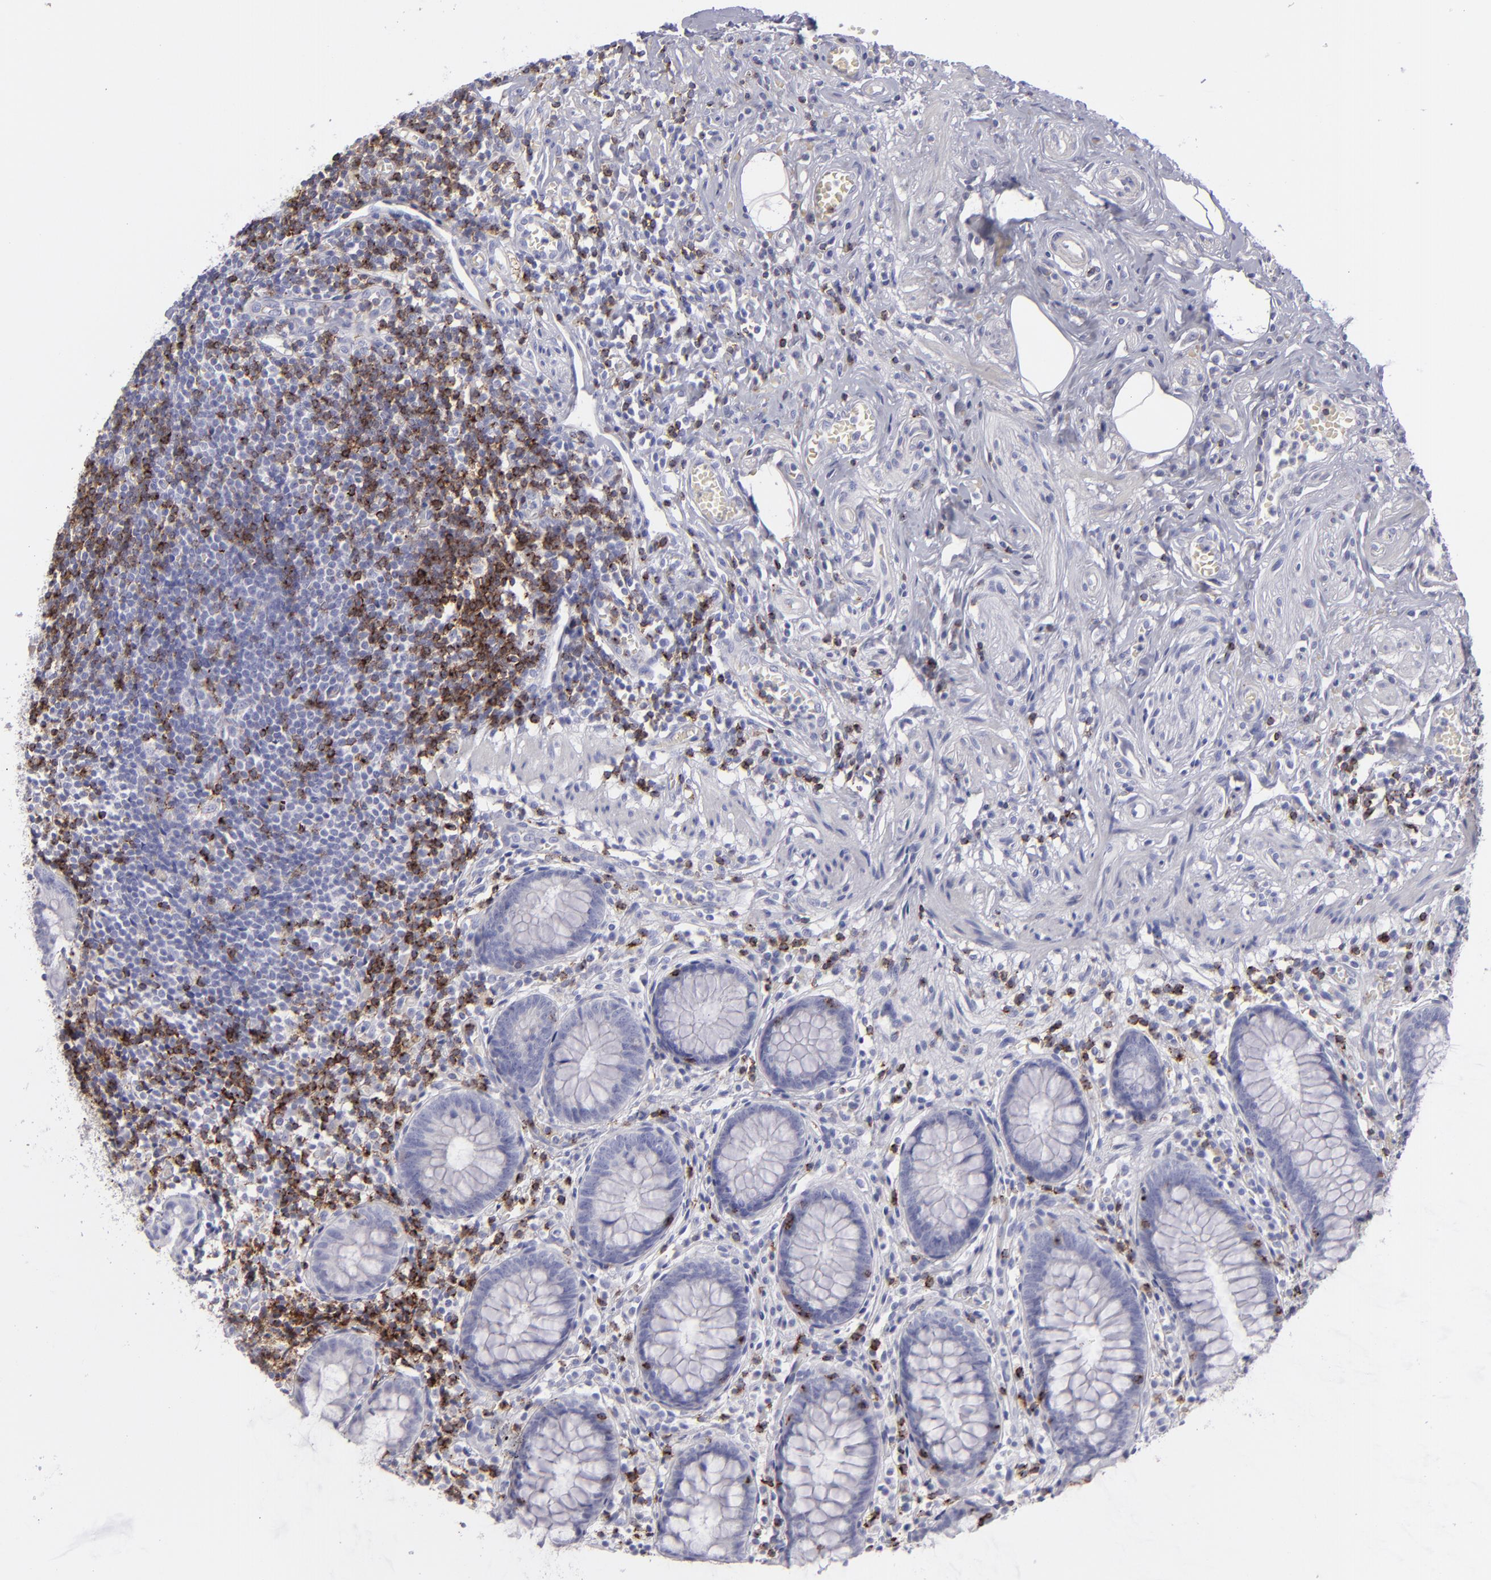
{"staining": {"intensity": "negative", "quantity": "none", "location": "none"}, "tissue": "appendix", "cell_type": "Glandular cells", "image_type": "normal", "snomed": [{"axis": "morphology", "description": "Normal tissue, NOS"}, {"axis": "topography", "description": "Appendix"}], "caption": "The photomicrograph demonstrates no staining of glandular cells in unremarkable appendix. (DAB IHC visualized using brightfield microscopy, high magnification).", "gene": "CD2", "patient": {"sex": "male", "age": 38}}